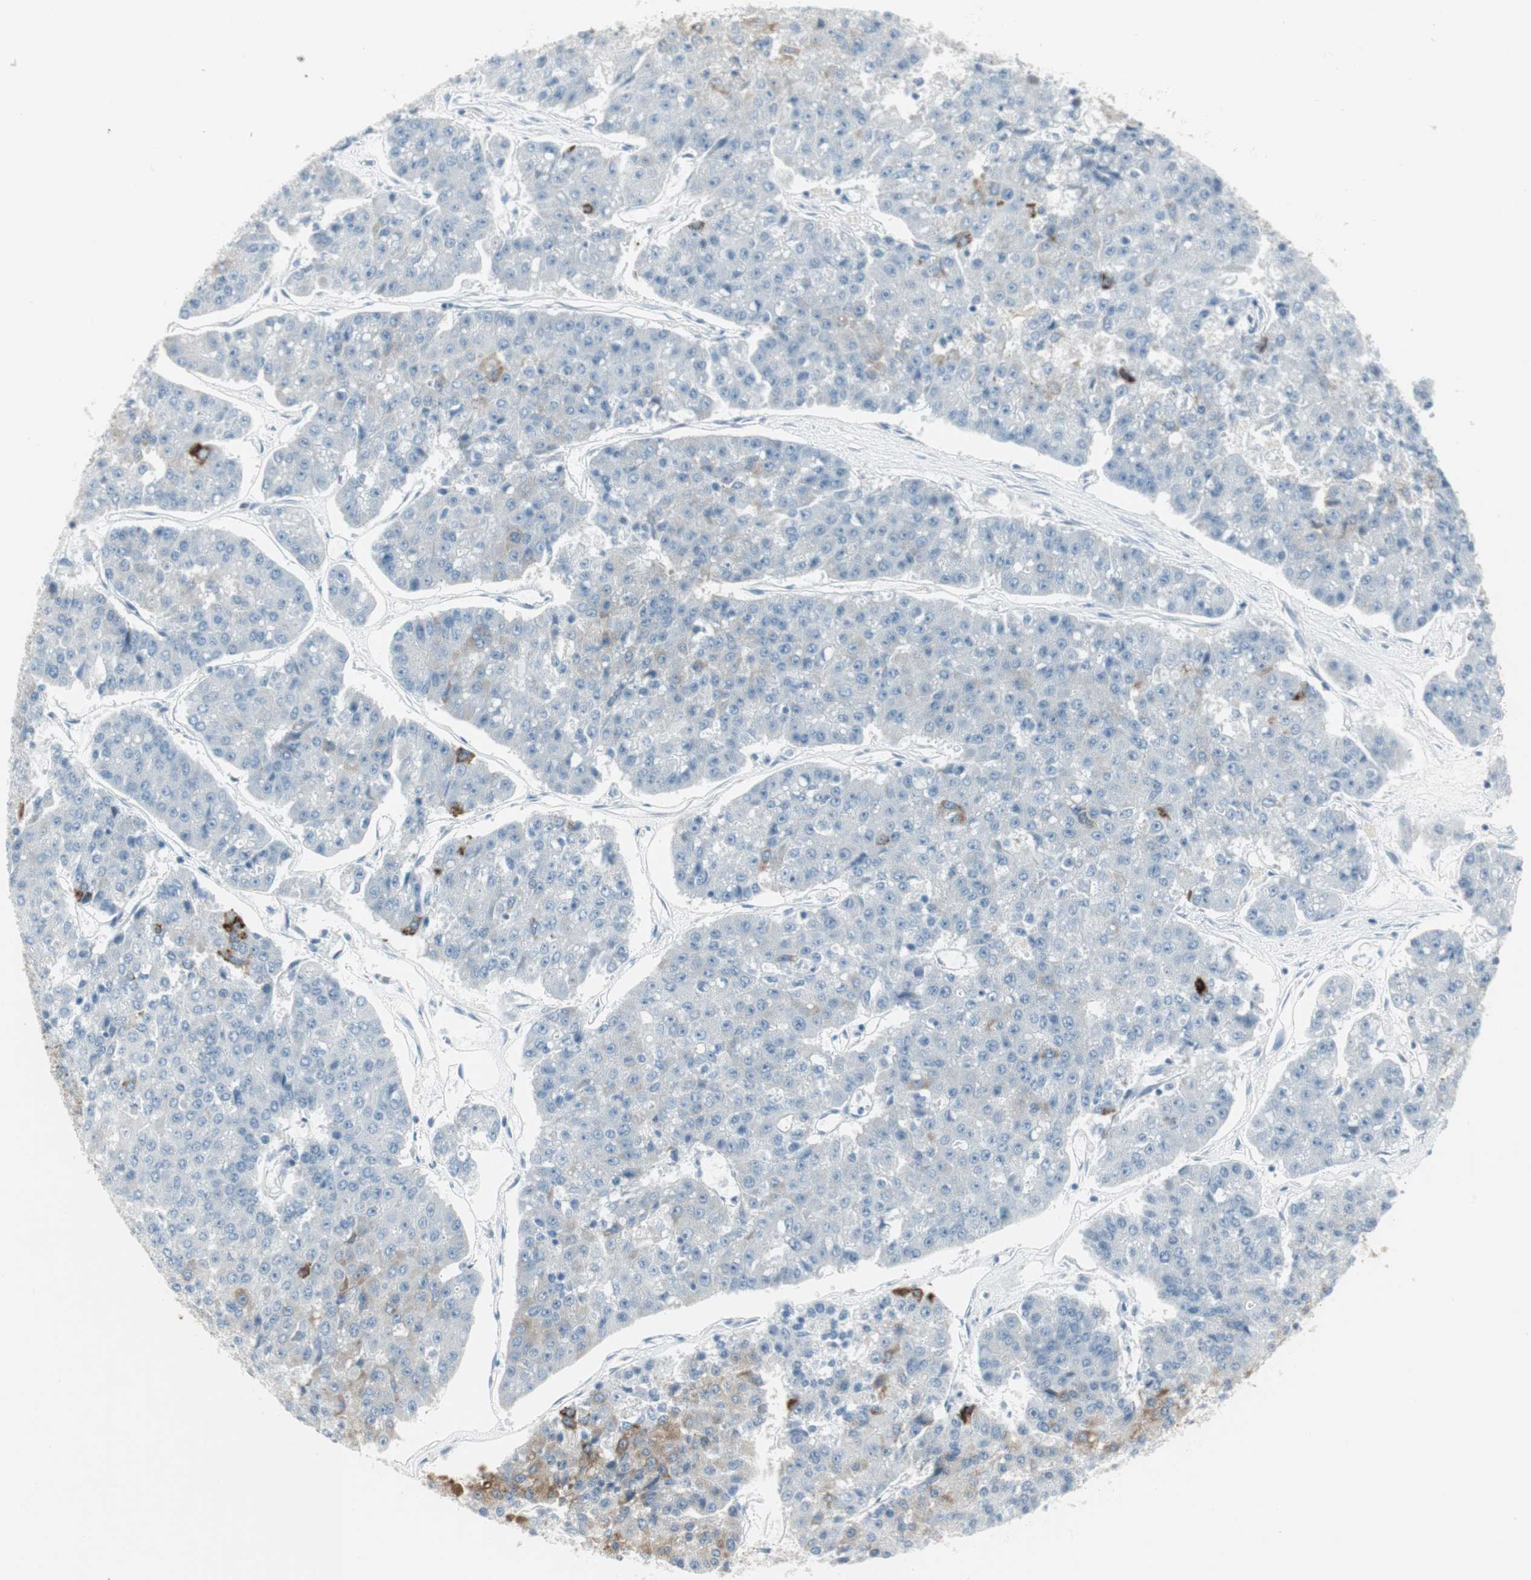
{"staining": {"intensity": "moderate", "quantity": "<25%", "location": "cytoplasmic/membranous"}, "tissue": "pancreatic cancer", "cell_type": "Tumor cells", "image_type": "cancer", "snomed": [{"axis": "morphology", "description": "Adenocarcinoma, NOS"}, {"axis": "topography", "description": "Pancreas"}], "caption": "IHC image of pancreatic adenocarcinoma stained for a protein (brown), which displays low levels of moderate cytoplasmic/membranous staining in approximately <25% of tumor cells.", "gene": "AGR2", "patient": {"sex": "male", "age": 50}}